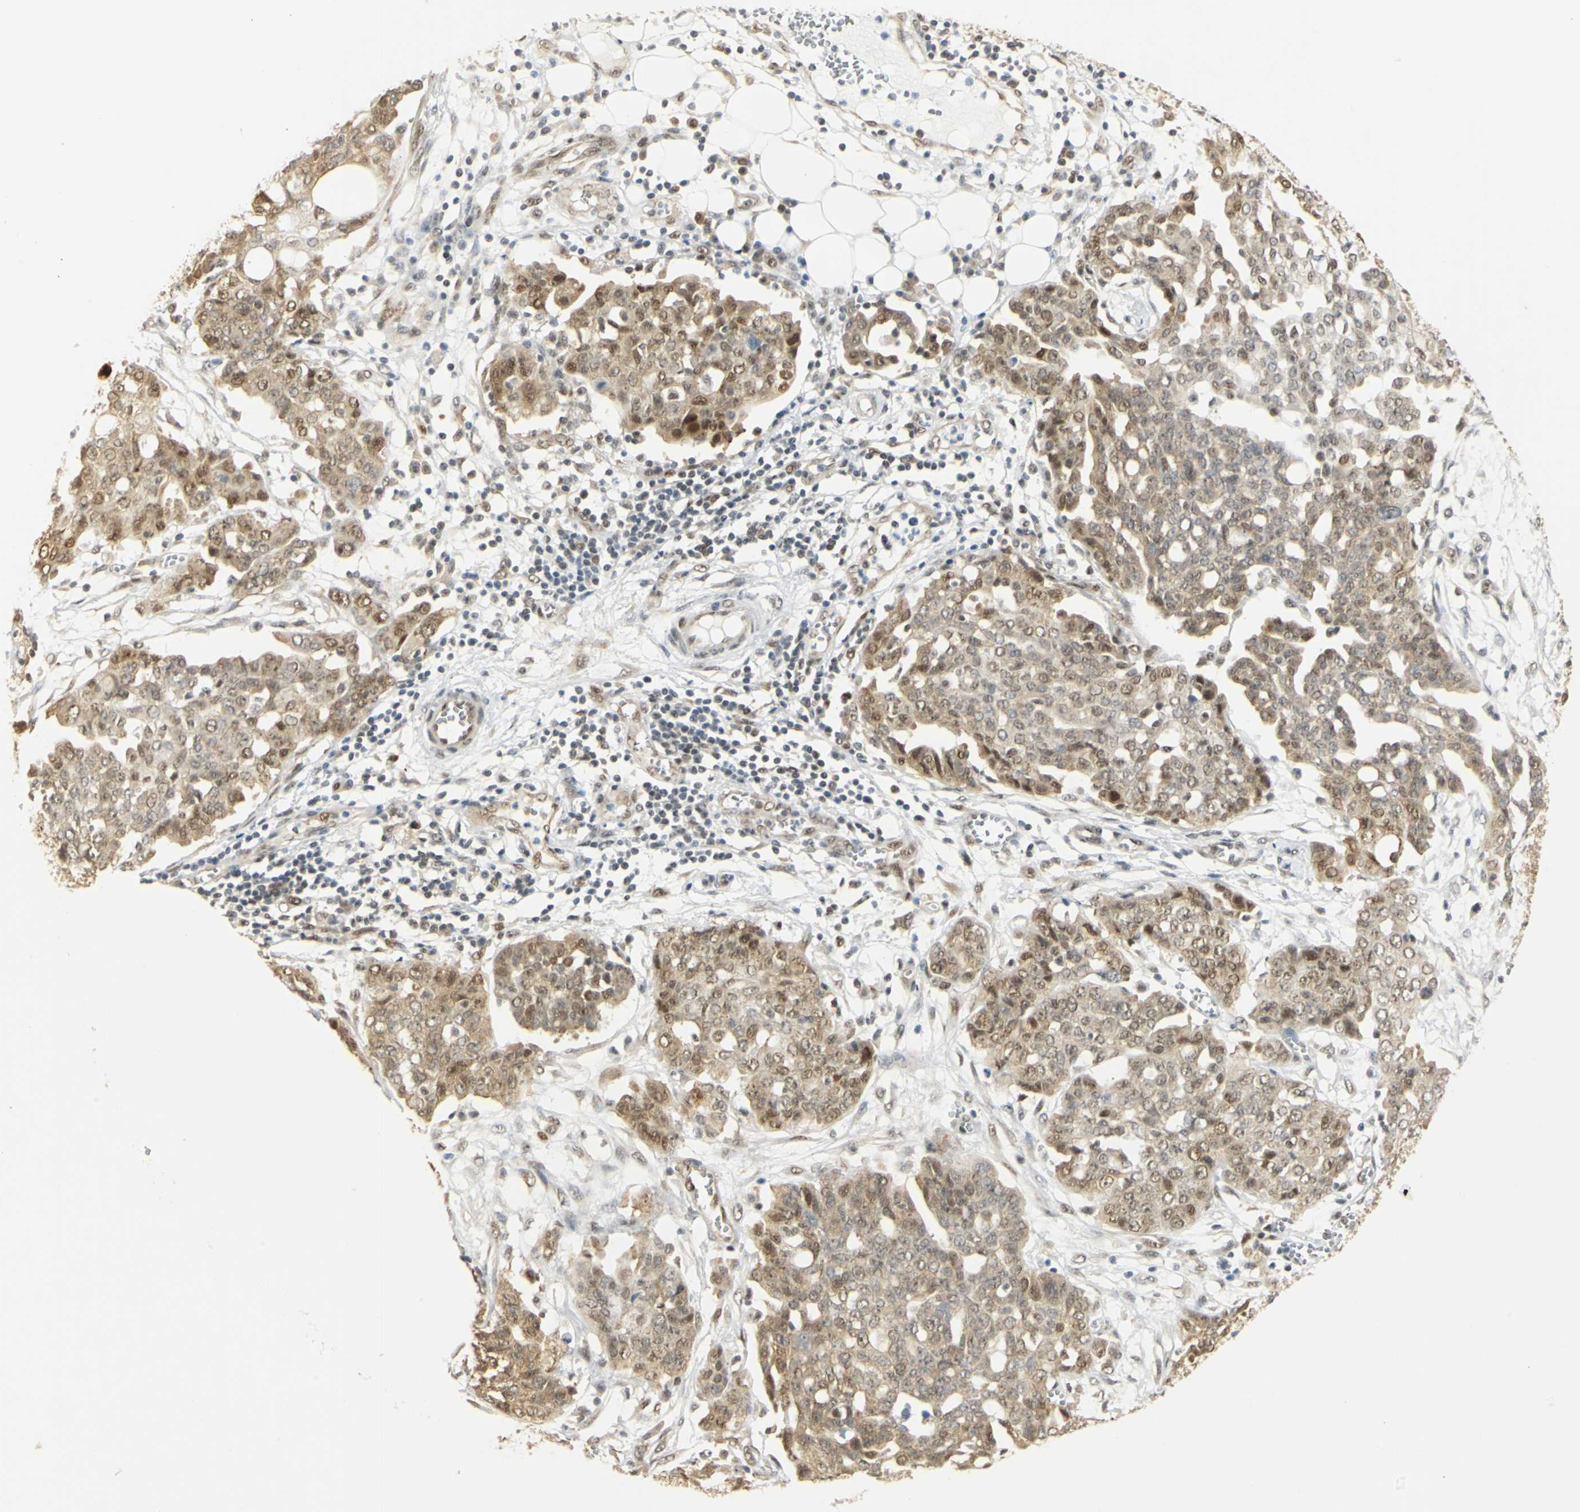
{"staining": {"intensity": "moderate", "quantity": ">75%", "location": "cytoplasmic/membranous,nuclear"}, "tissue": "ovarian cancer", "cell_type": "Tumor cells", "image_type": "cancer", "snomed": [{"axis": "morphology", "description": "Cystadenocarcinoma, serous, NOS"}, {"axis": "topography", "description": "Soft tissue"}, {"axis": "topography", "description": "Ovary"}], "caption": "Serous cystadenocarcinoma (ovarian) was stained to show a protein in brown. There is medium levels of moderate cytoplasmic/membranous and nuclear staining in approximately >75% of tumor cells.", "gene": "DDX5", "patient": {"sex": "female", "age": 57}}